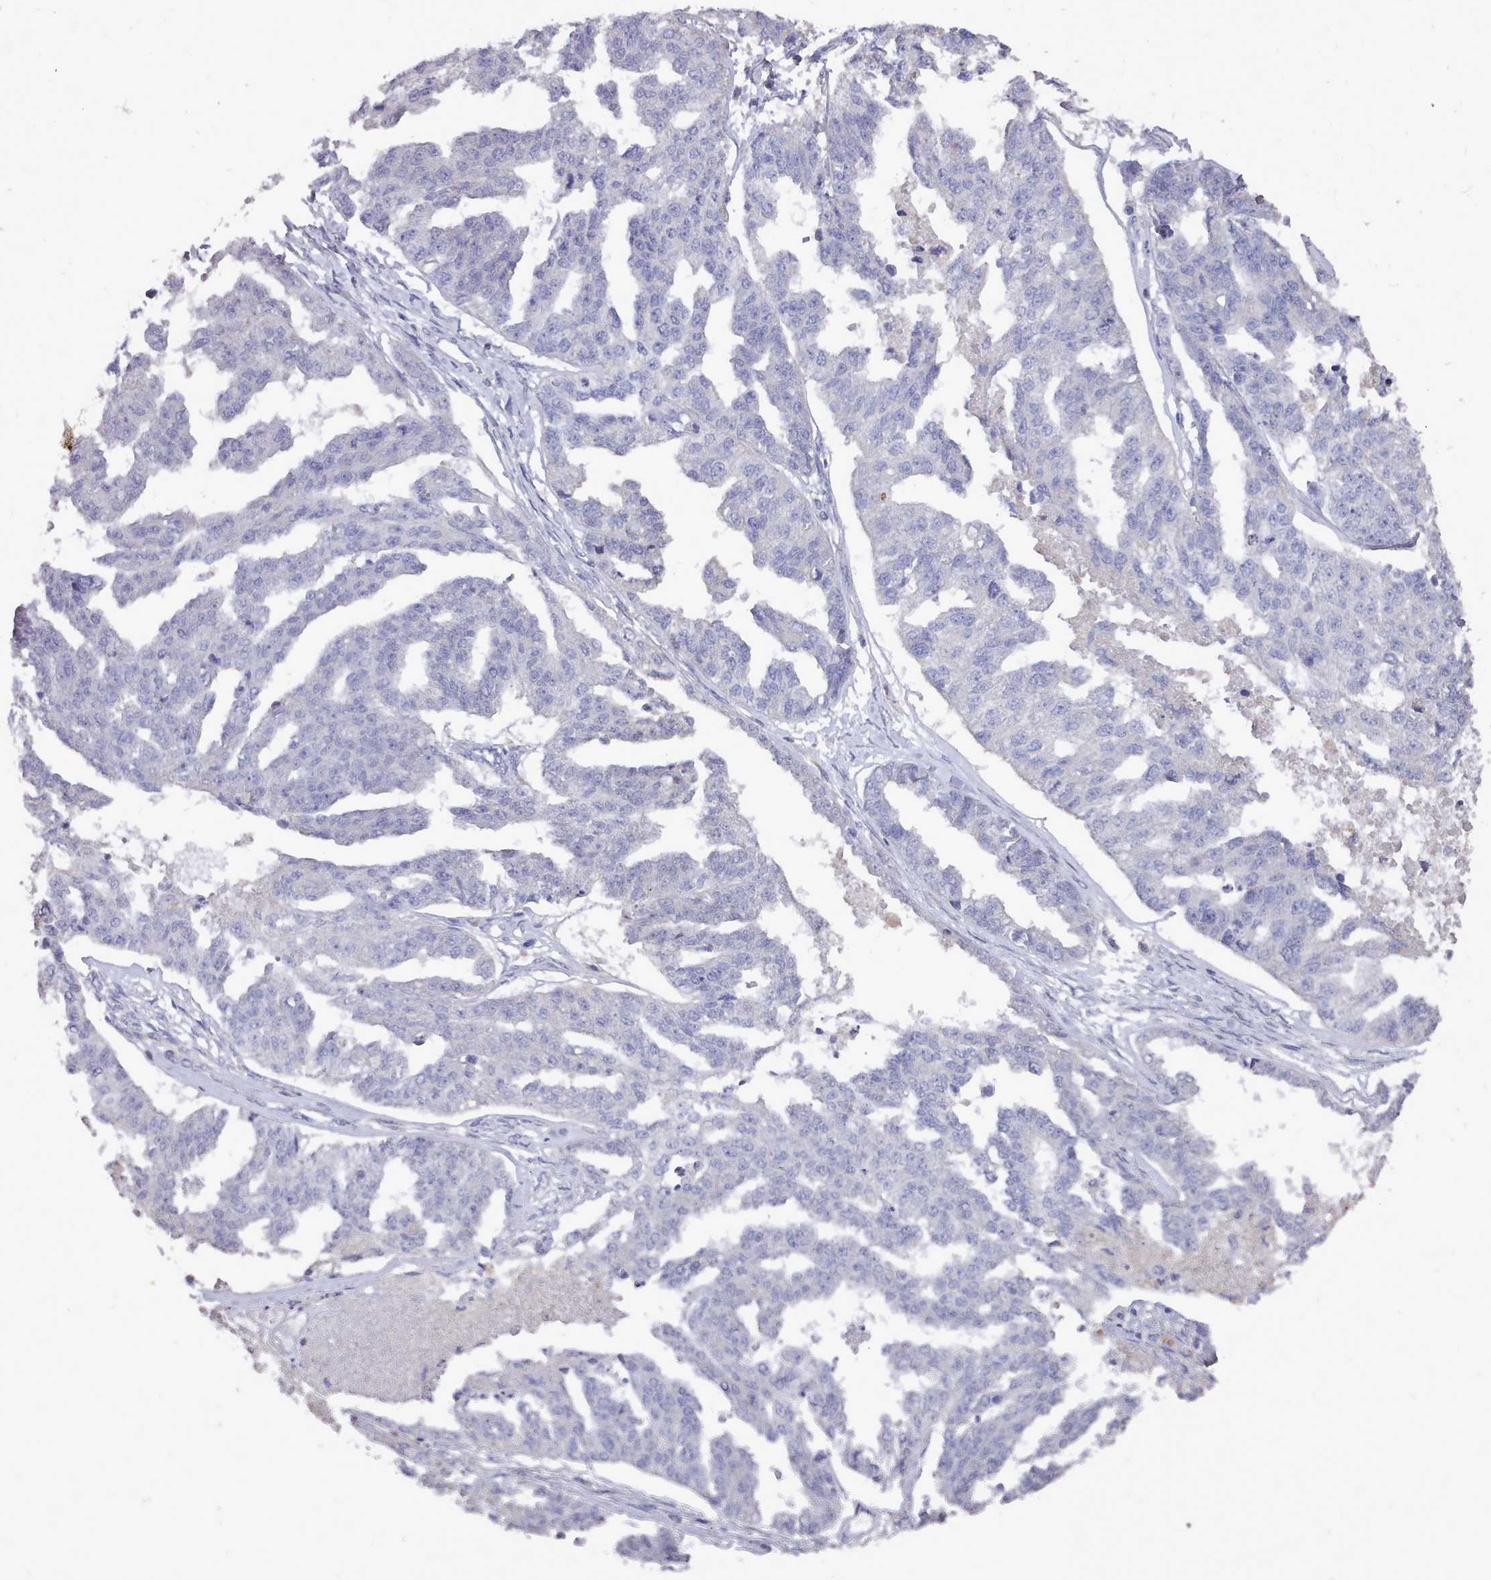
{"staining": {"intensity": "negative", "quantity": "none", "location": "none"}, "tissue": "ovarian cancer", "cell_type": "Tumor cells", "image_type": "cancer", "snomed": [{"axis": "morphology", "description": "Cystadenocarcinoma, serous, NOS"}, {"axis": "topography", "description": "Ovary"}], "caption": "Tumor cells are negative for brown protein staining in ovarian cancer (serous cystadenocarcinoma). (Brightfield microscopy of DAB immunohistochemistry at high magnification).", "gene": "OTULINL", "patient": {"sex": "female", "age": 58}}